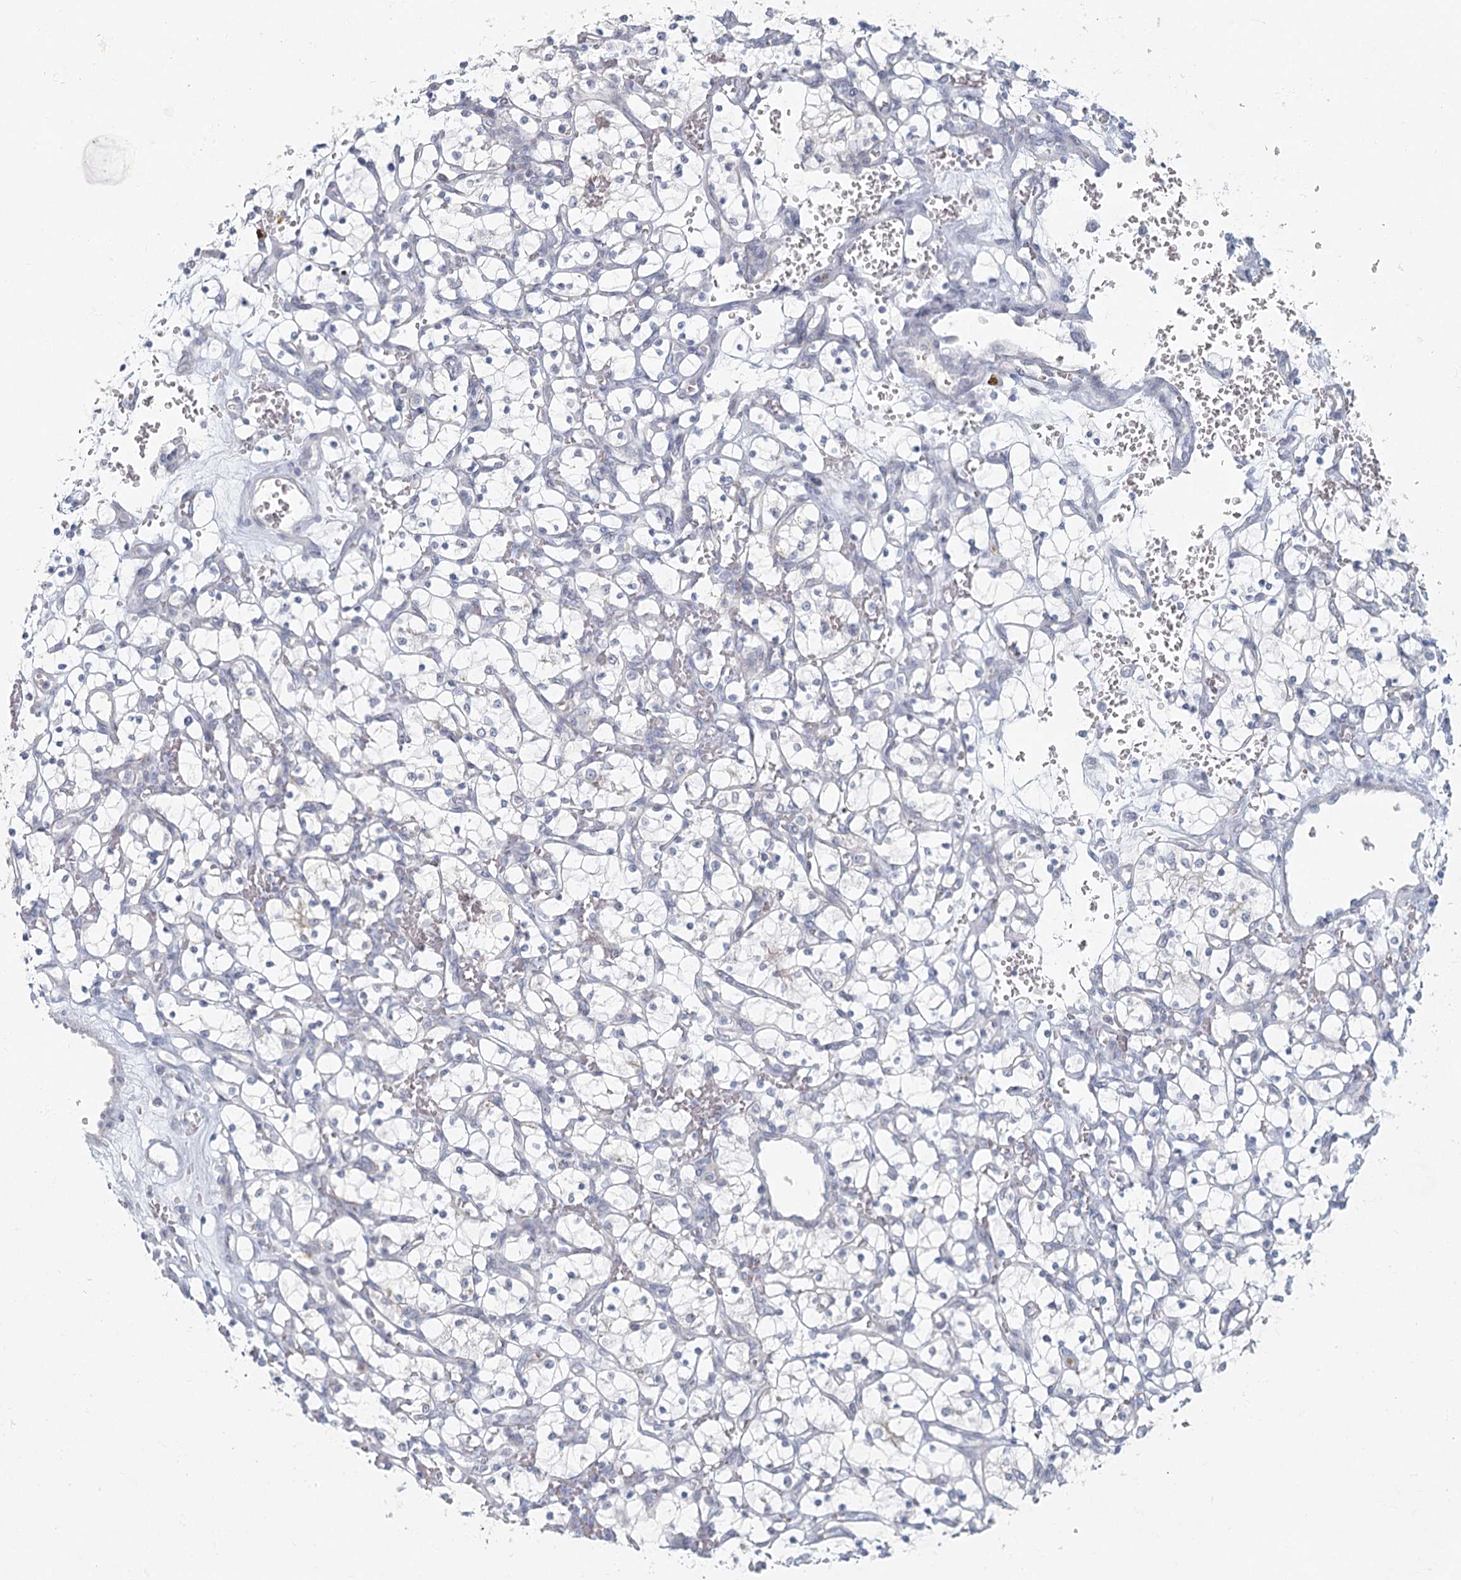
{"staining": {"intensity": "negative", "quantity": "none", "location": "none"}, "tissue": "renal cancer", "cell_type": "Tumor cells", "image_type": "cancer", "snomed": [{"axis": "morphology", "description": "Adenocarcinoma, NOS"}, {"axis": "topography", "description": "Kidney"}], "caption": "A micrograph of human renal cancer (adenocarcinoma) is negative for staining in tumor cells.", "gene": "FAM110C", "patient": {"sex": "female", "age": 69}}